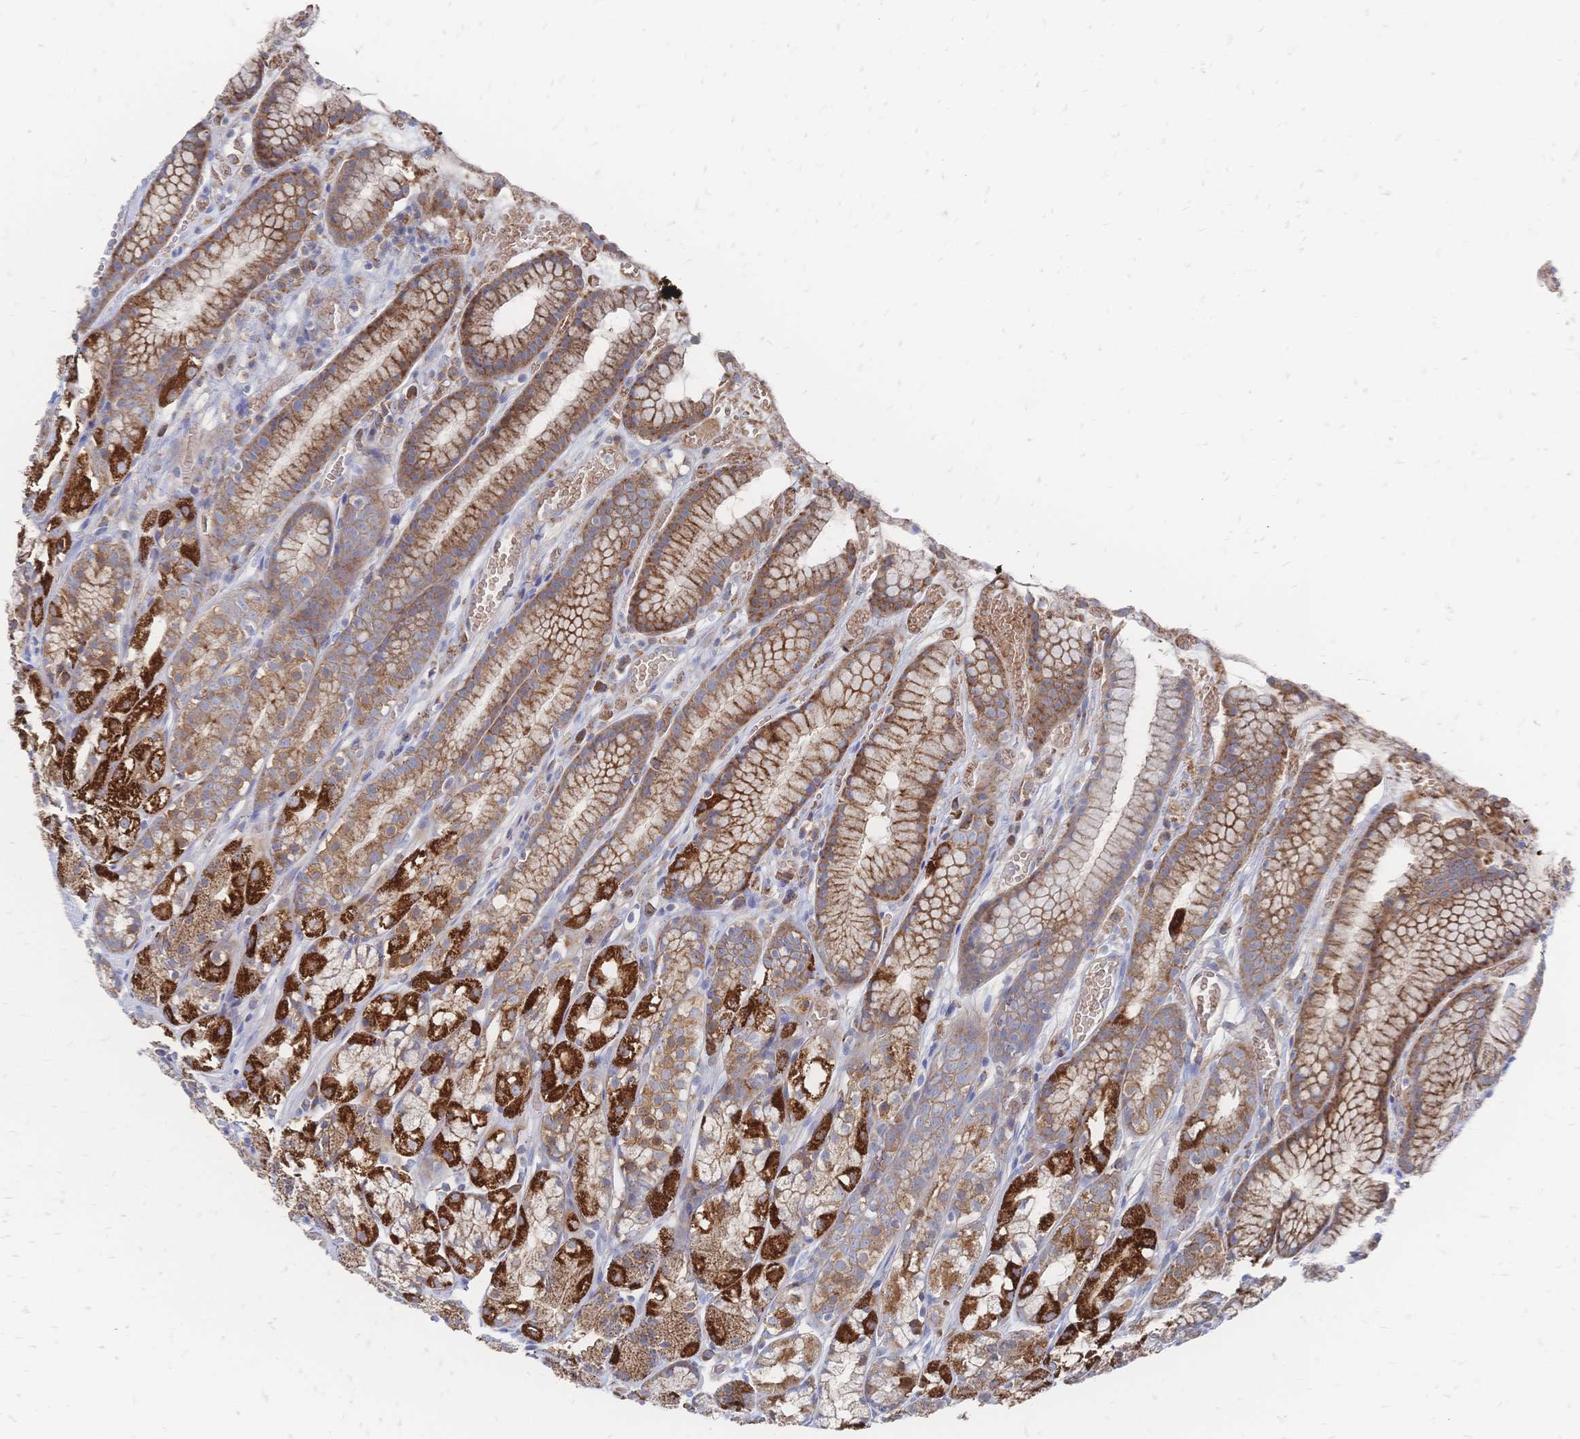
{"staining": {"intensity": "strong", "quantity": ">75%", "location": "cytoplasmic/membranous"}, "tissue": "stomach", "cell_type": "Glandular cells", "image_type": "normal", "snomed": [{"axis": "morphology", "description": "Normal tissue, NOS"}, {"axis": "topography", "description": "Smooth muscle"}, {"axis": "topography", "description": "Stomach"}], "caption": "DAB (3,3'-diaminobenzidine) immunohistochemical staining of benign stomach displays strong cytoplasmic/membranous protein positivity in about >75% of glandular cells.", "gene": "SORBS1", "patient": {"sex": "male", "age": 70}}